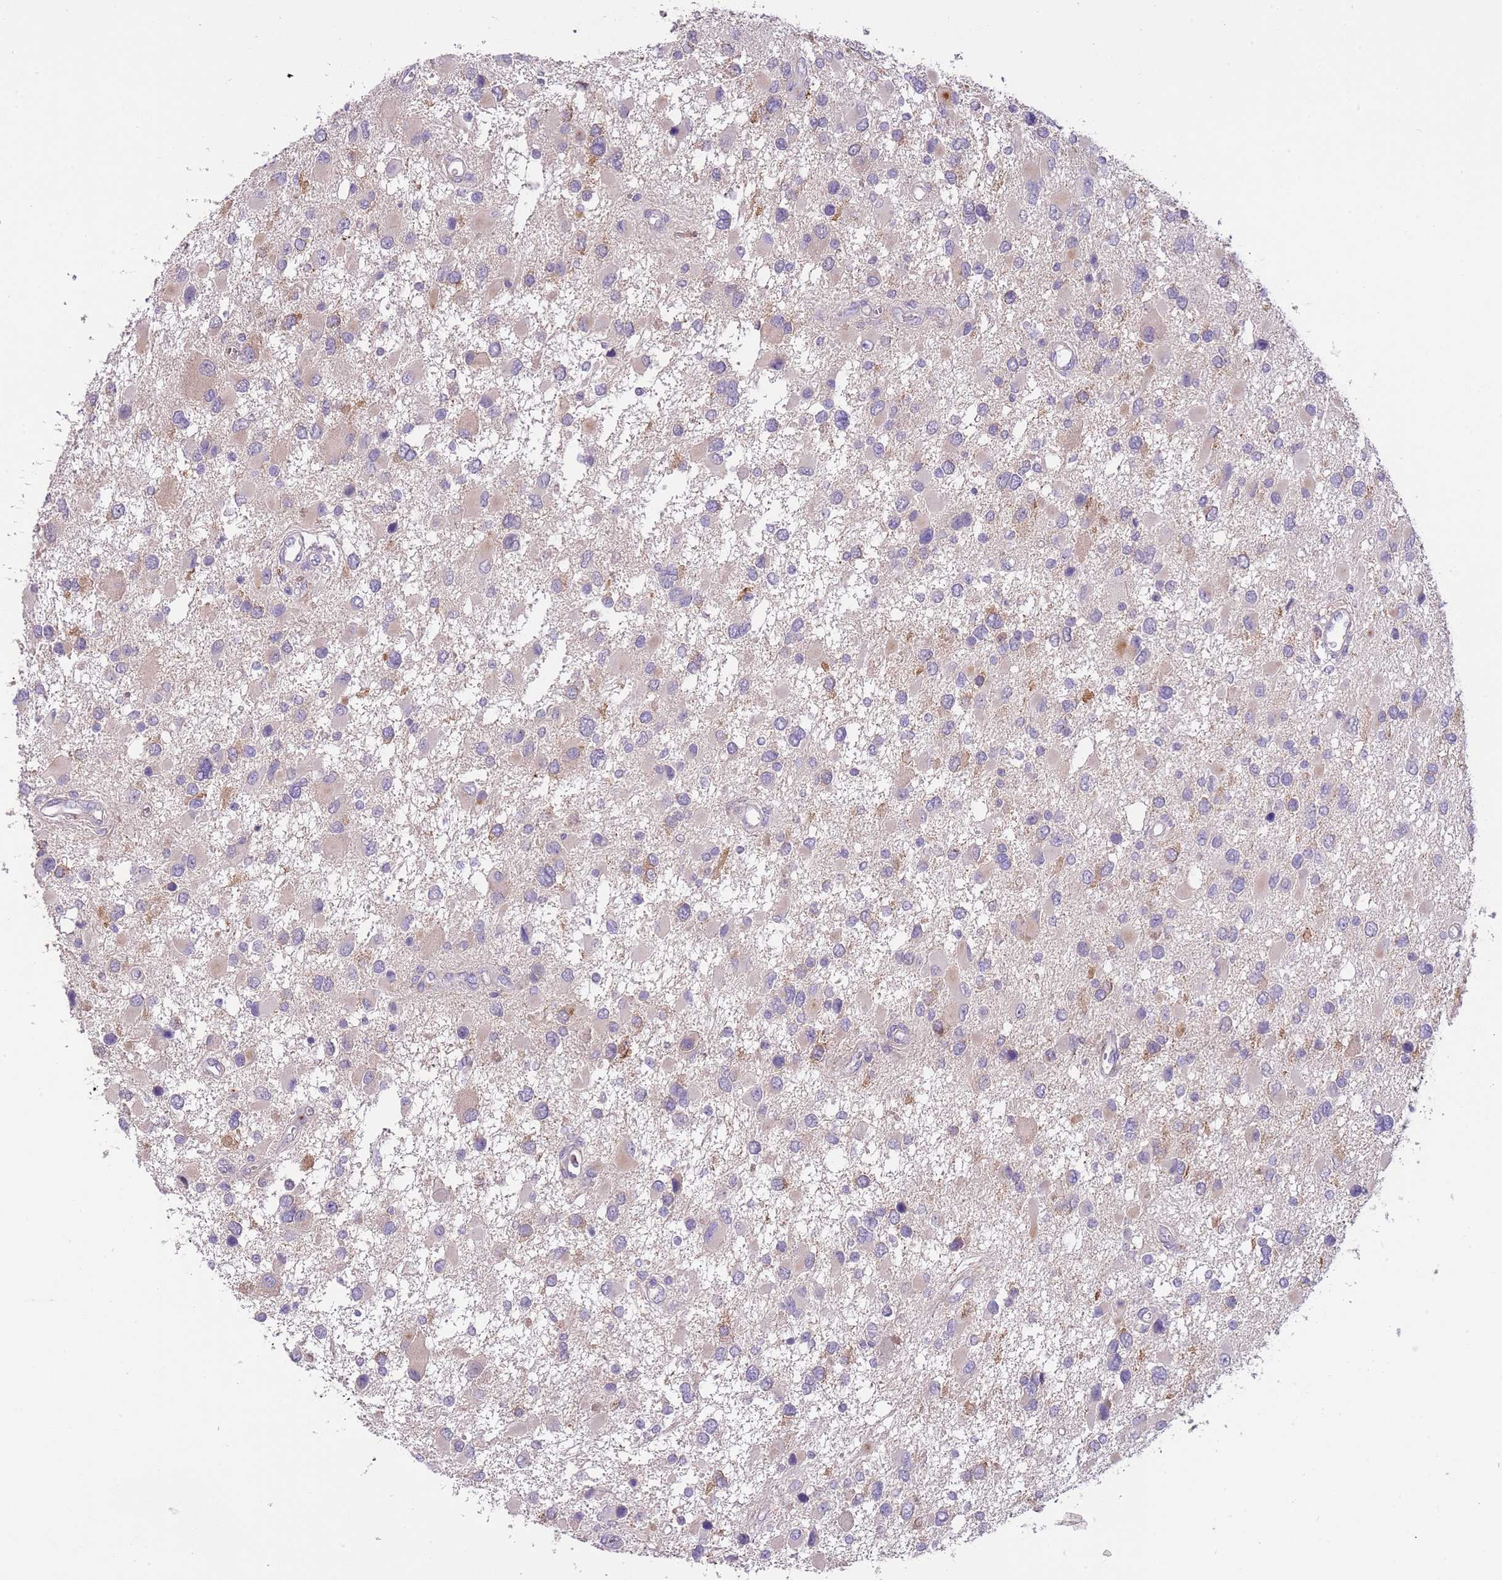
{"staining": {"intensity": "negative", "quantity": "none", "location": "none"}, "tissue": "glioma", "cell_type": "Tumor cells", "image_type": "cancer", "snomed": [{"axis": "morphology", "description": "Glioma, malignant, High grade"}, {"axis": "topography", "description": "Brain"}], "caption": "A high-resolution histopathology image shows IHC staining of glioma, which reveals no significant expression in tumor cells.", "gene": "CFAP73", "patient": {"sex": "male", "age": 53}}